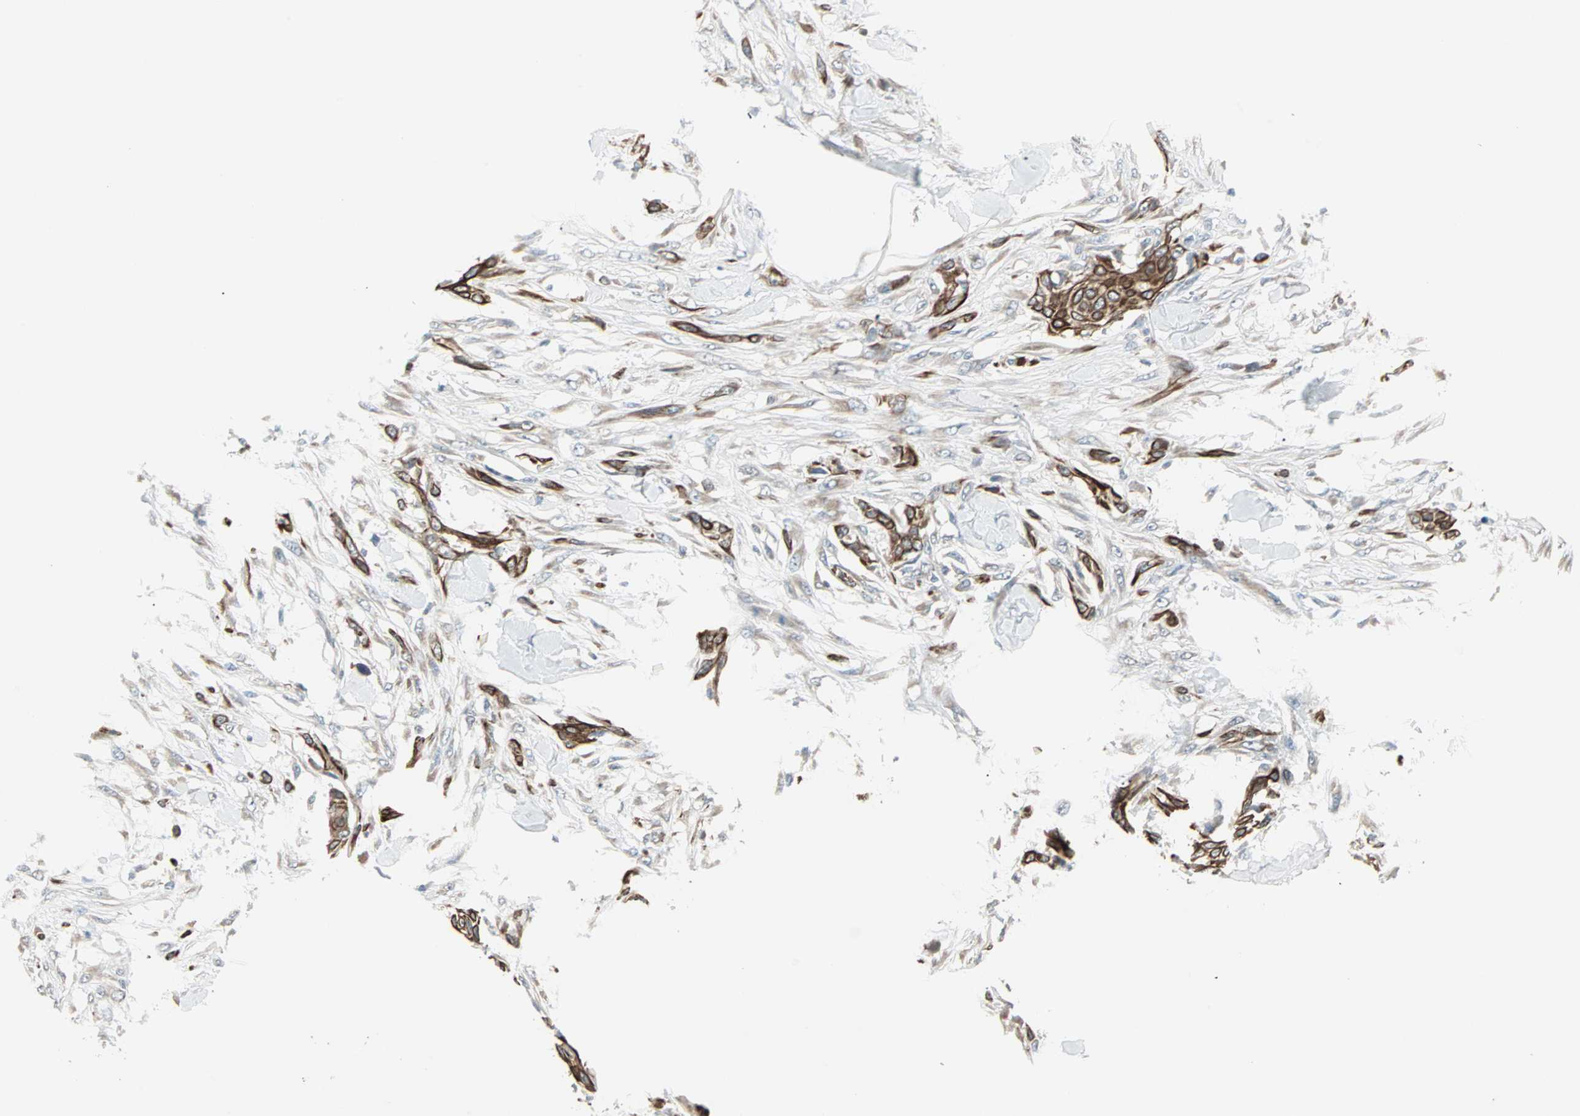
{"staining": {"intensity": "strong", "quantity": ">75%", "location": "cytoplasmic/membranous"}, "tissue": "skin cancer", "cell_type": "Tumor cells", "image_type": "cancer", "snomed": [{"axis": "morphology", "description": "Squamous cell carcinoma, NOS"}, {"axis": "topography", "description": "Skin"}], "caption": "An IHC histopathology image of tumor tissue is shown. Protein staining in brown labels strong cytoplasmic/membranous positivity in skin cancer (squamous cell carcinoma) within tumor cells.", "gene": "ZFP36", "patient": {"sex": "female", "age": 59}}